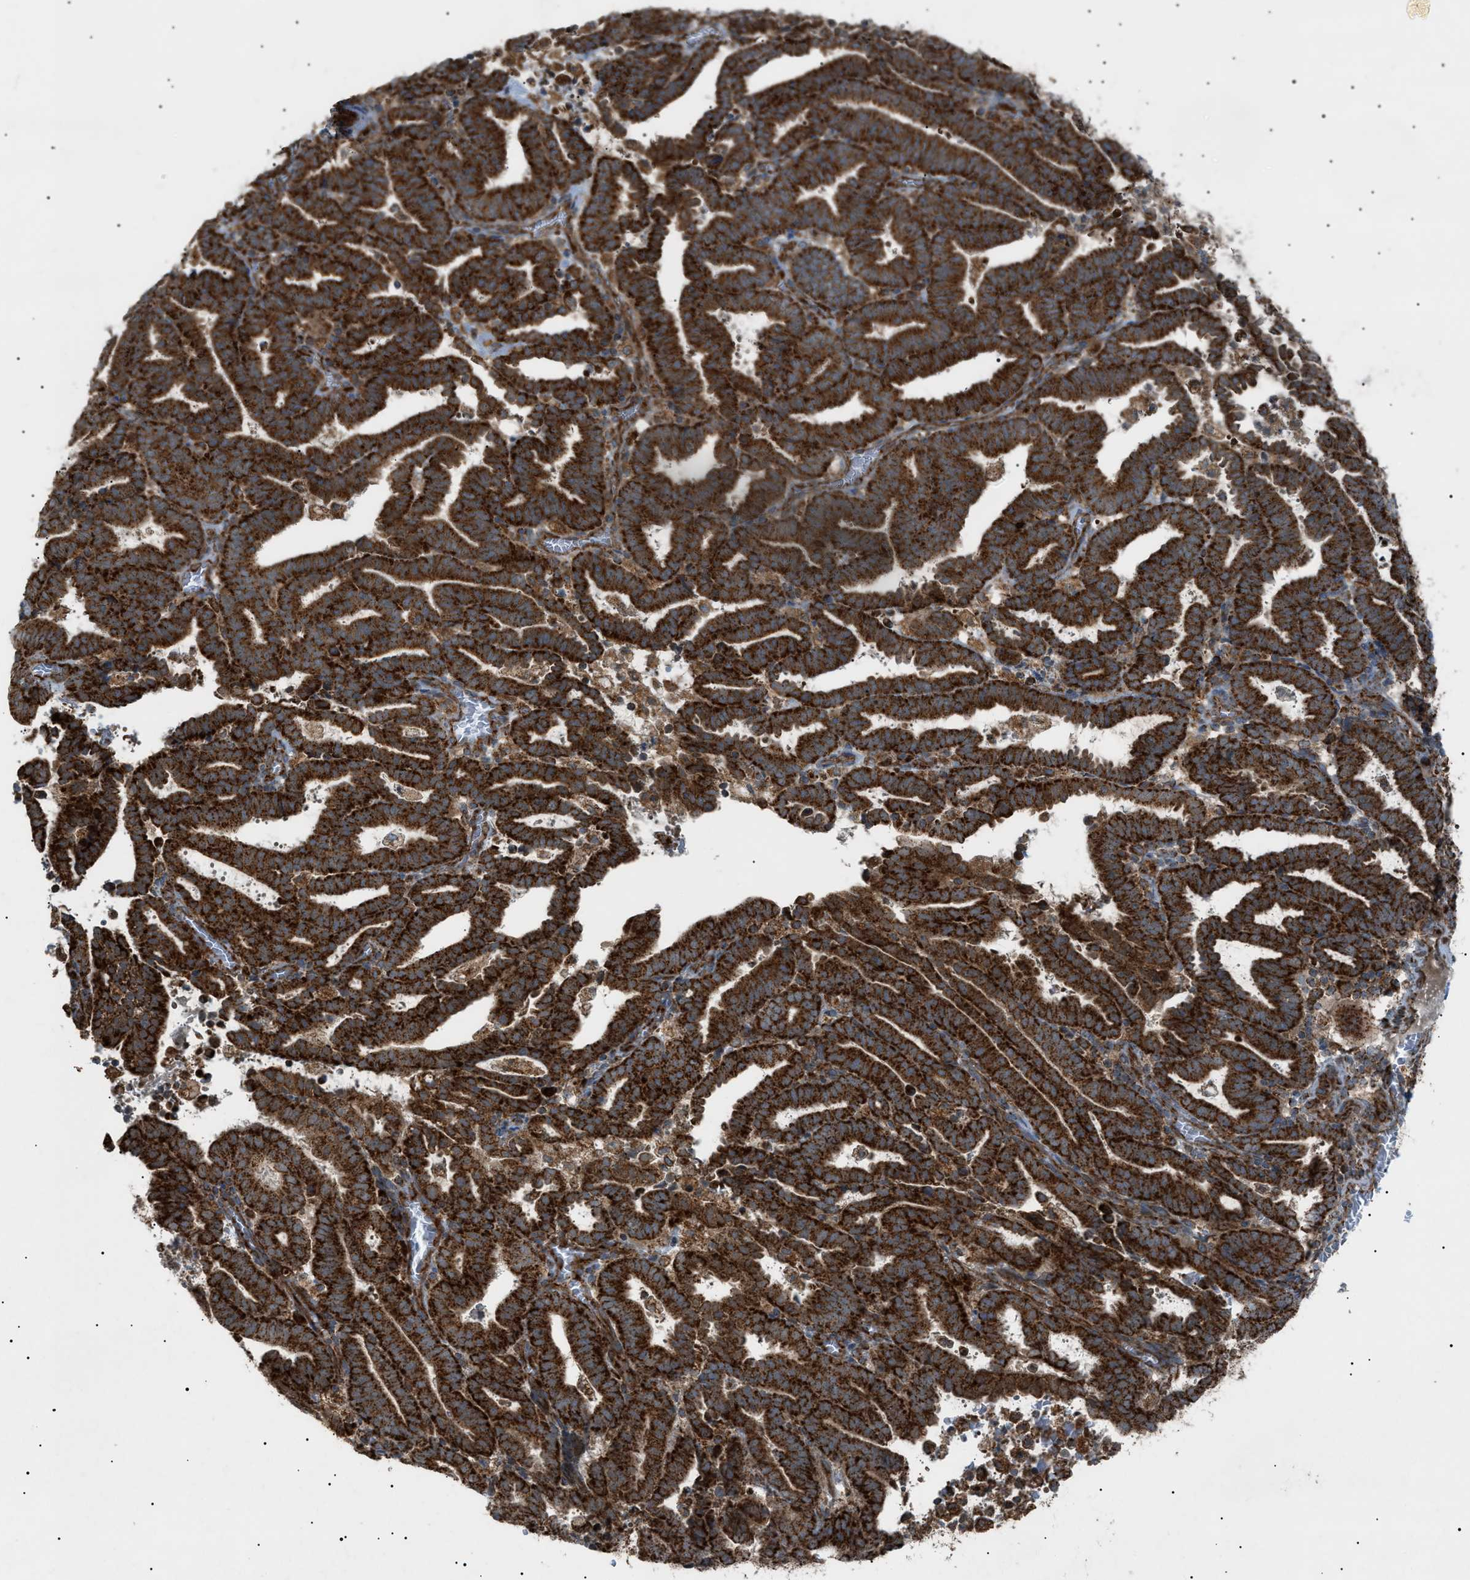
{"staining": {"intensity": "strong", "quantity": ">75%", "location": "cytoplasmic/membranous"}, "tissue": "endometrial cancer", "cell_type": "Tumor cells", "image_type": "cancer", "snomed": [{"axis": "morphology", "description": "Adenocarcinoma, NOS"}, {"axis": "topography", "description": "Uterus"}], "caption": "IHC image of human endometrial cancer (adenocarcinoma) stained for a protein (brown), which exhibits high levels of strong cytoplasmic/membranous expression in about >75% of tumor cells.", "gene": "C1GALT1C1", "patient": {"sex": "female", "age": 83}}